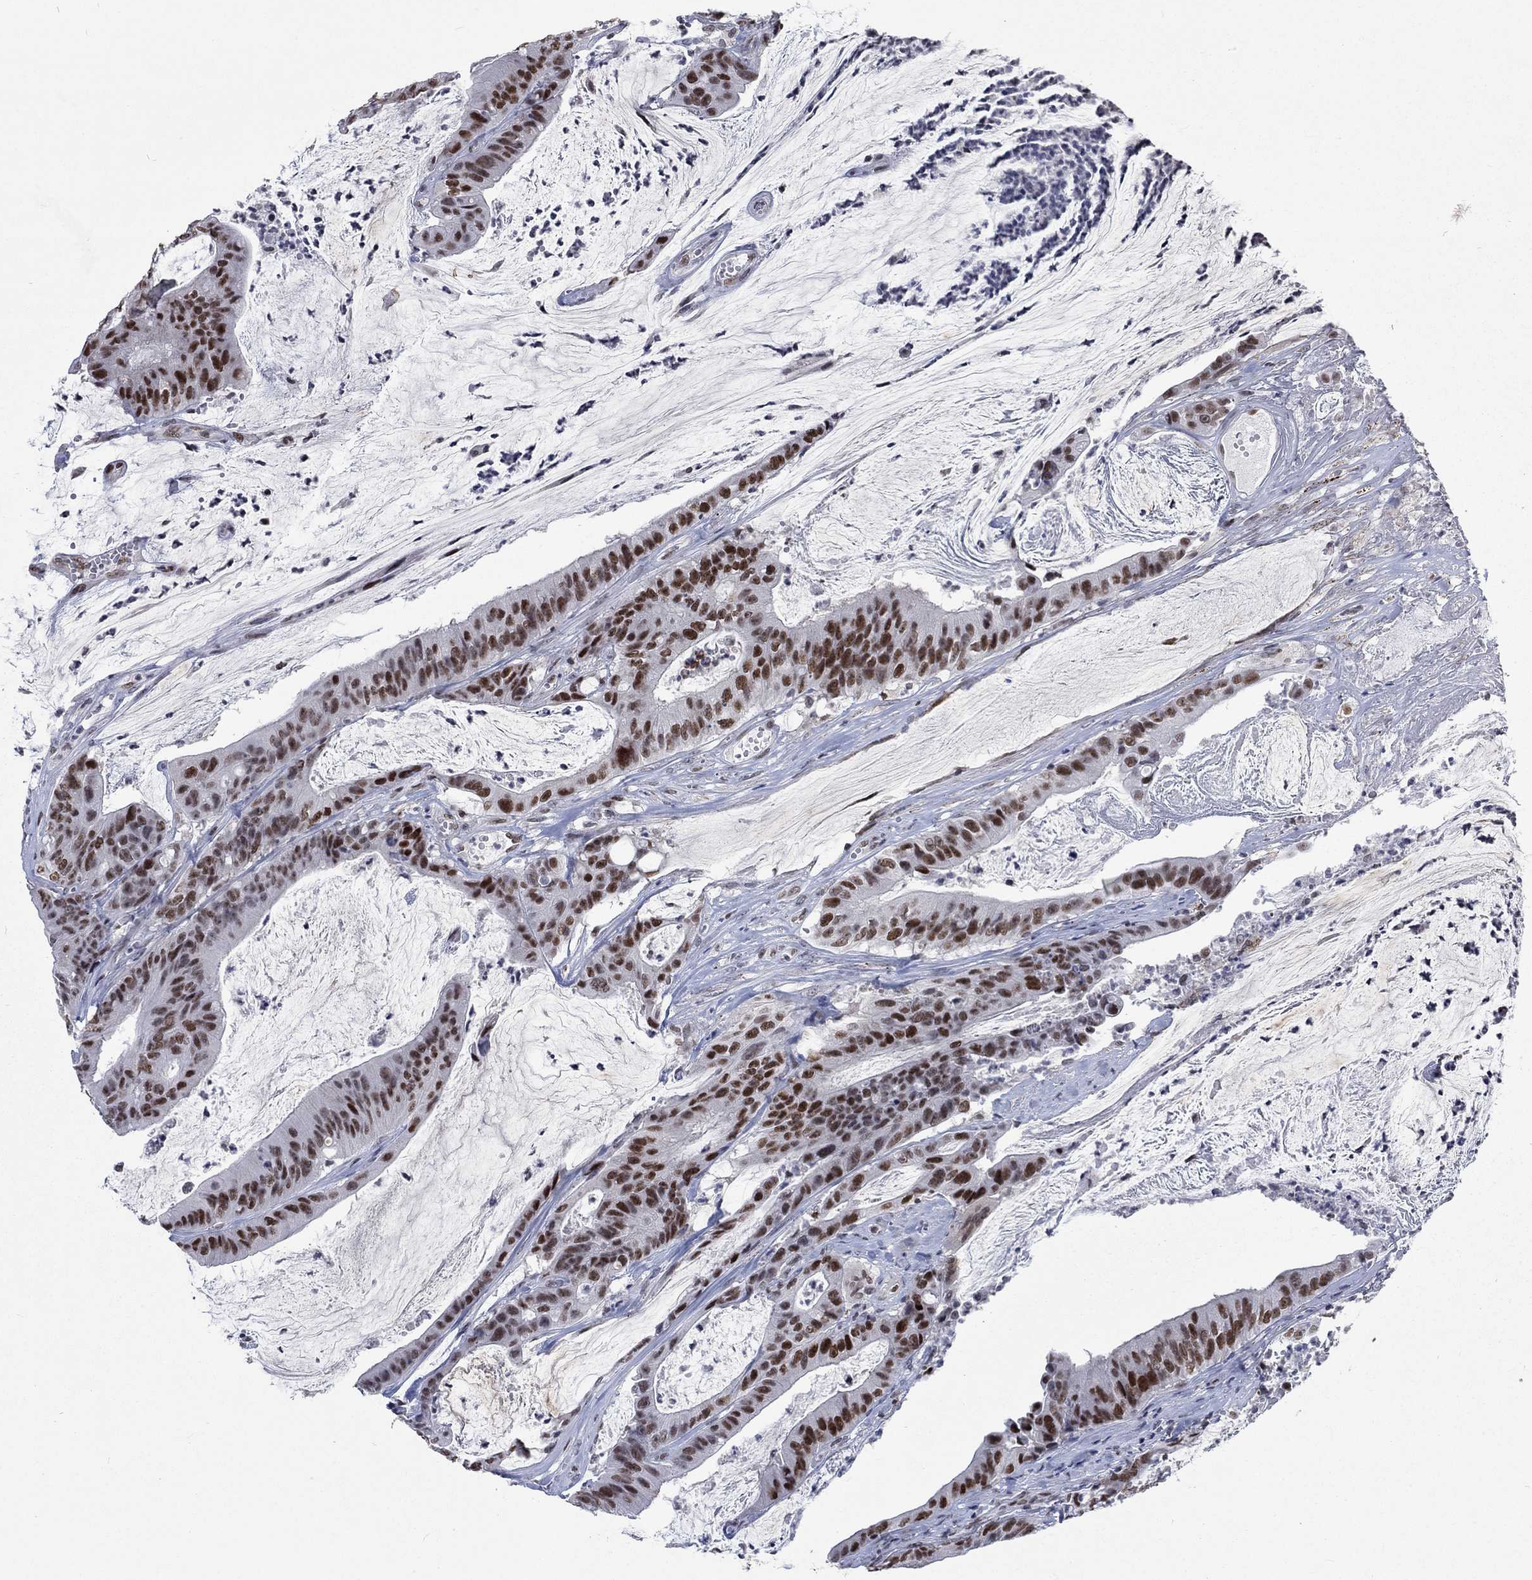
{"staining": {"intensity": "strong", "quantity": ">75%", "location": "nuclear"}, "tissue": "colorectal cancer", "cell_type": "Tumor cells", "image_type": "cancer", "snomed": [{"axis": "morphology", "description": "Adenocarcinoma, NOS"}, {"axis": "topography", "description": "Colon"}], "caption": "Immunohistochemical staining of adenocarcinoma (colorectal) reveals strong nuclear protein staining in about >75% of tumor cells.", "gene": "HCFC1", "patient": {"sex": "female", "age": 69}}